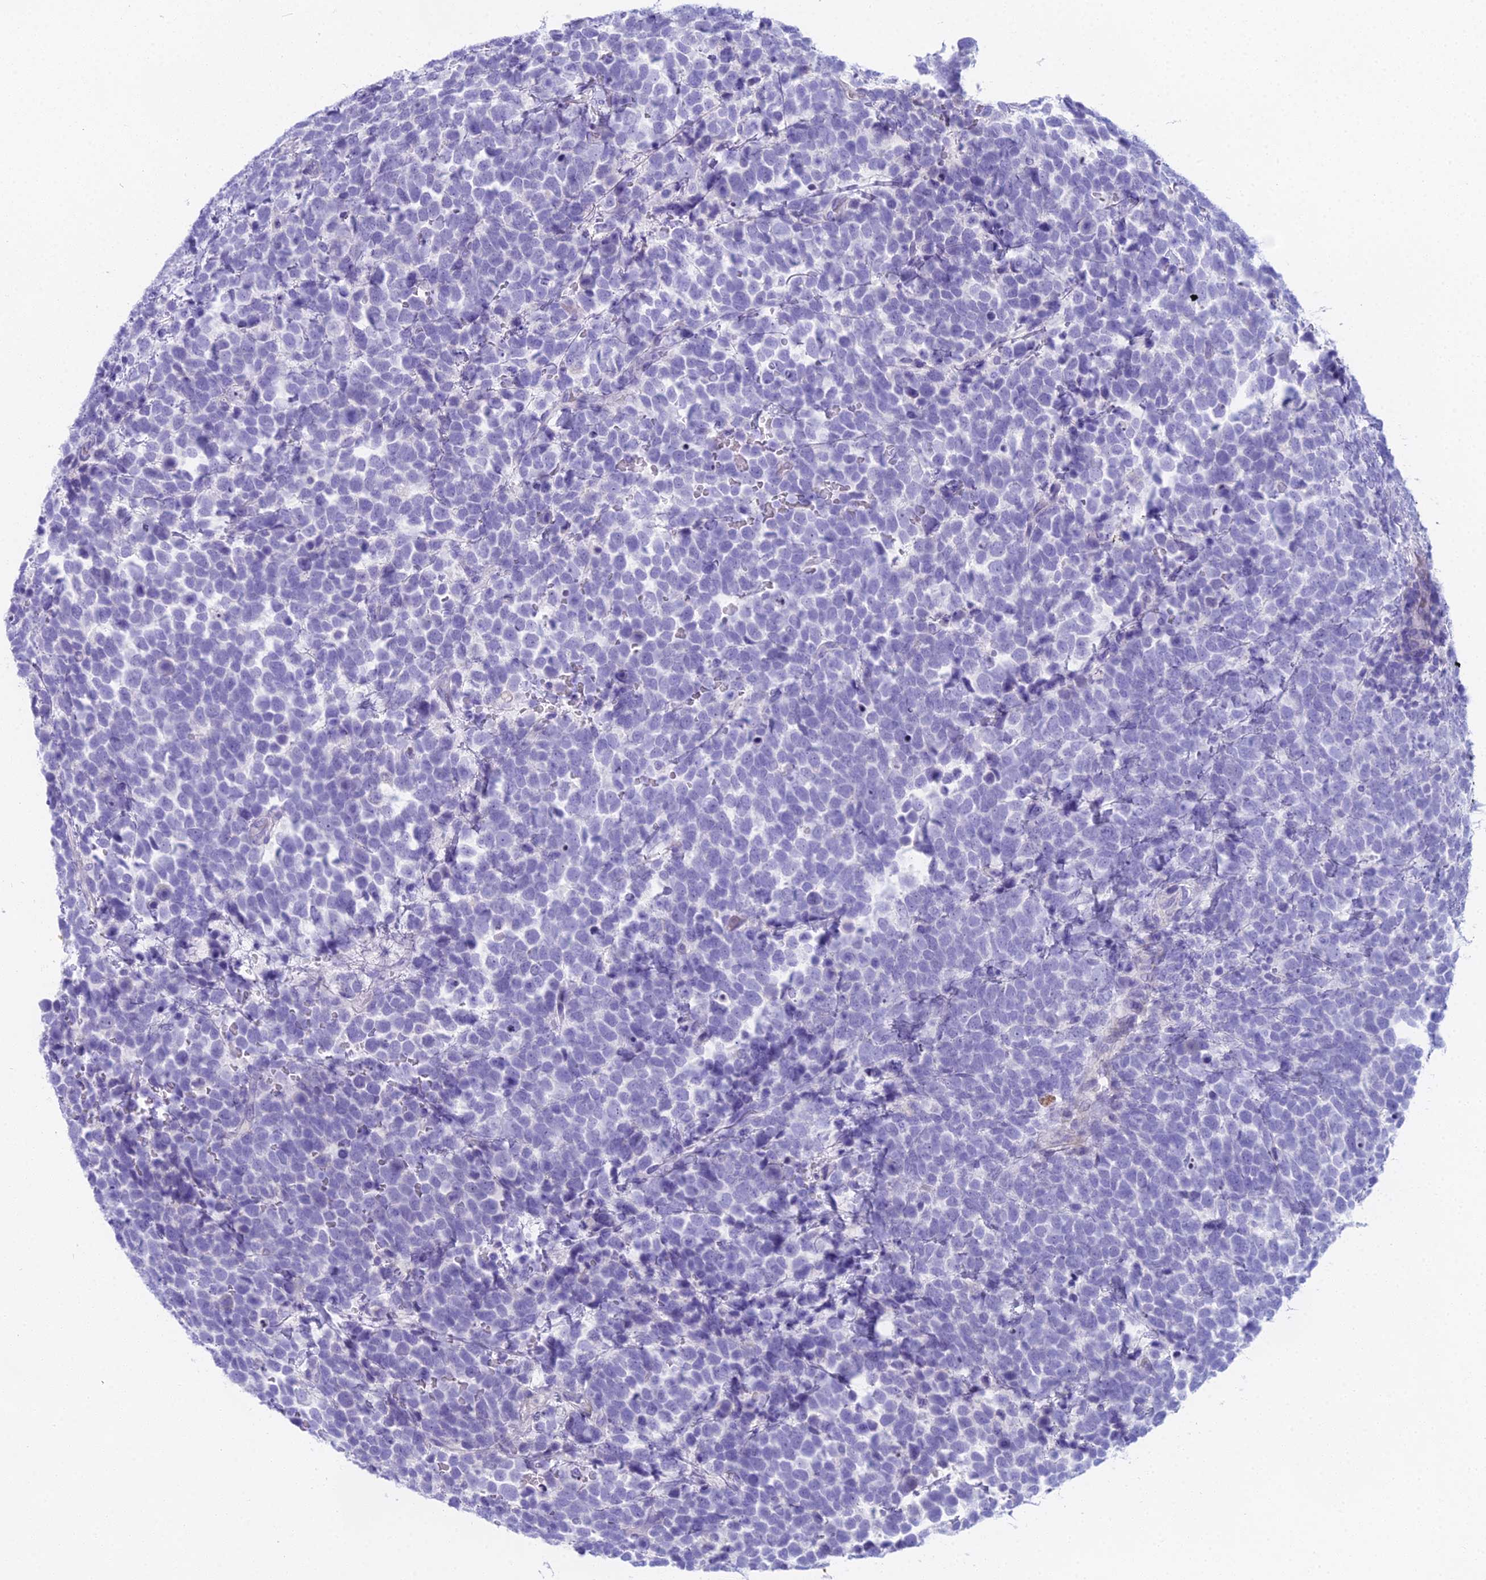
{"staining": {"intensity": "negative", "quantity": "none", "location": "none"}, "tissue": "urothelial cancer", "cell_type": "Tumor cells", "image_type": "cancer", "snomed": [{"axis": "morphology", "description": "Urothelial carcinoma, High grade"}, {"axis": "topography", "description": "Urinary bladder"}], "caption": "Immunohistochemistry micrograph of neoplastic tissue: urothelial cancer stained with DAB reveals no significant protein staining in tumor cells. The staining is performed using DAB (3,3'-diaminobenzidine) brown chromogen with nuclei counter-stained in using hematoxylin.", "gene": "UNC80", "patient": {"sex": "female", "age": 82}}